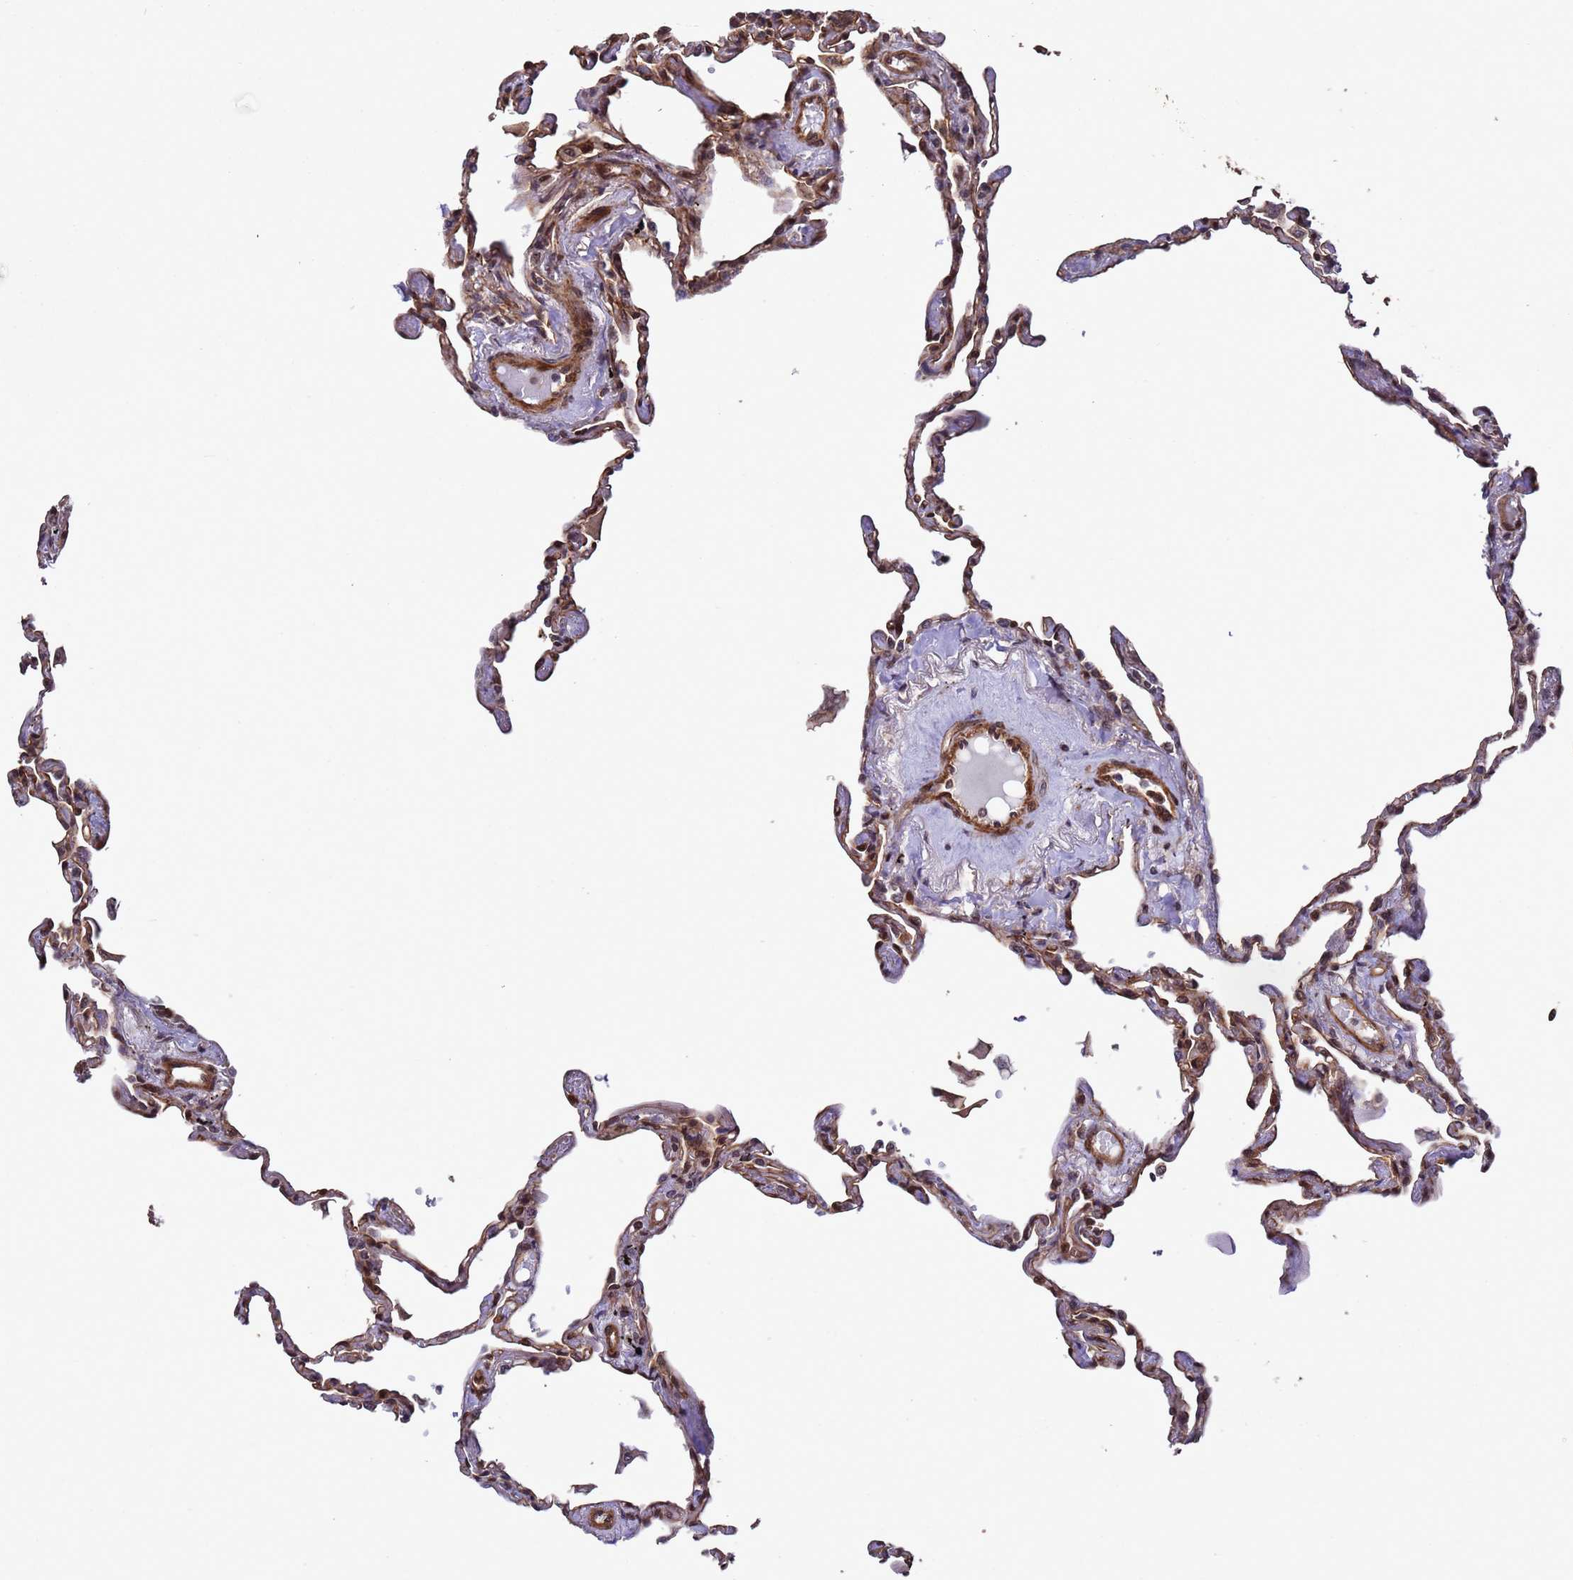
{"staining": {"intensity": "moderate", "quantity": ">75%", "location": "cytoplasmic/membranous,nuclear"}, "tissue": "lung", "cell_type": "Alveolar cells", "image_type": "normal", "snomed": [{"axis": "morphology", "description": "Normal tissue, NOS"}, {"axis": "topography", "description": "Lung"}], "caption": "Immunohistochemistry (IHC) histopathology image of unremarkable human lung stained for a protein (brown), which displays medium levels of moderate cytoplasmic/membranous,nuclear expression in about >75% of alveolar cells.", "gene": "VSTM4", "patient": {"sex": "female", "age": 67}}